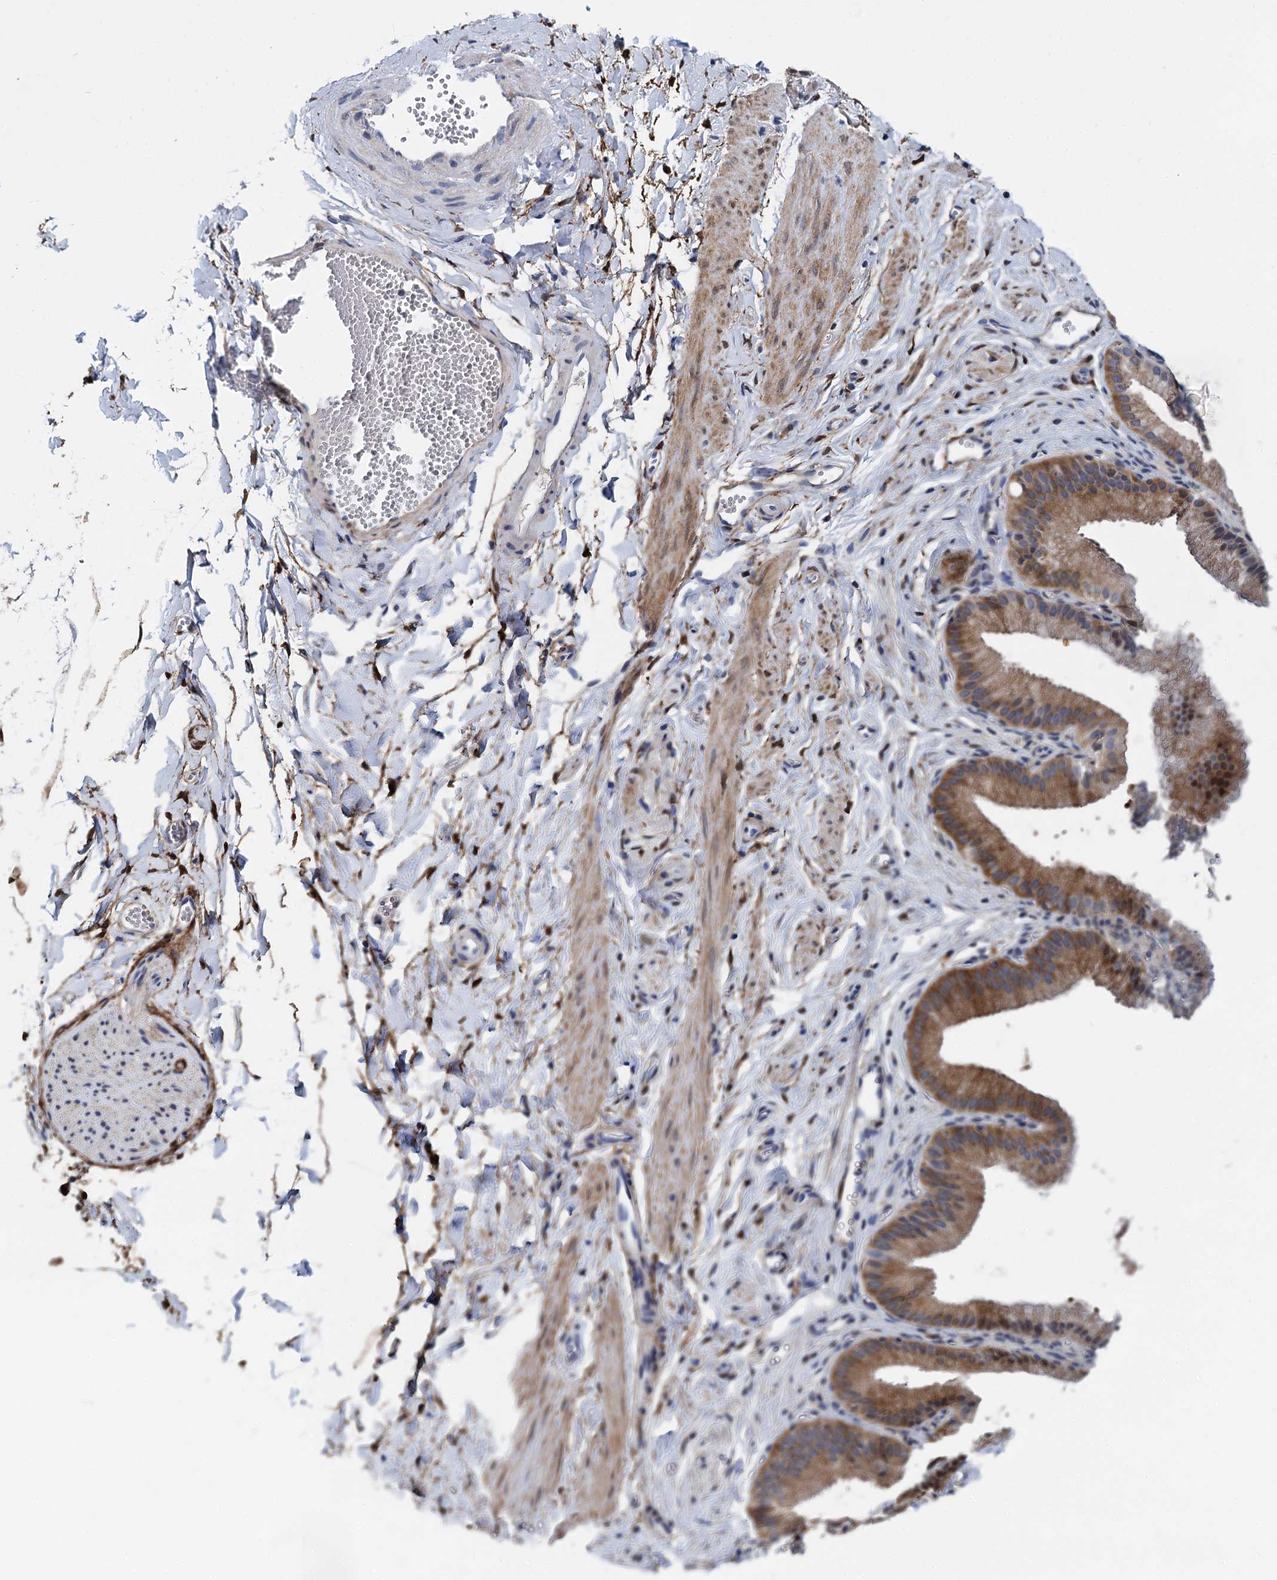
{"staining": {"intensity": "negative", "quantity": "none", "location": "none"}, "tissue": "adipose tissue", "cell_type": "Adipocytes", "image_type": "normal", "snomed": [{"axis": "morphology", "description": "Normal tissue, NOS"}, {"axis": "topography", "description": "Gallbladder"}, {"axis": "topography", "description": "Peripheral nerve tissue"}], "caption": "A histopathology image of adipose tissue stained for a protein reveals no brown staining in adipocytes. The staining is performed using DAB brown chromogen with nuclei counter-stained in using hematoxylin.", "gene": "GSTM3", "patient": {"sex": "male", "age": 38}}